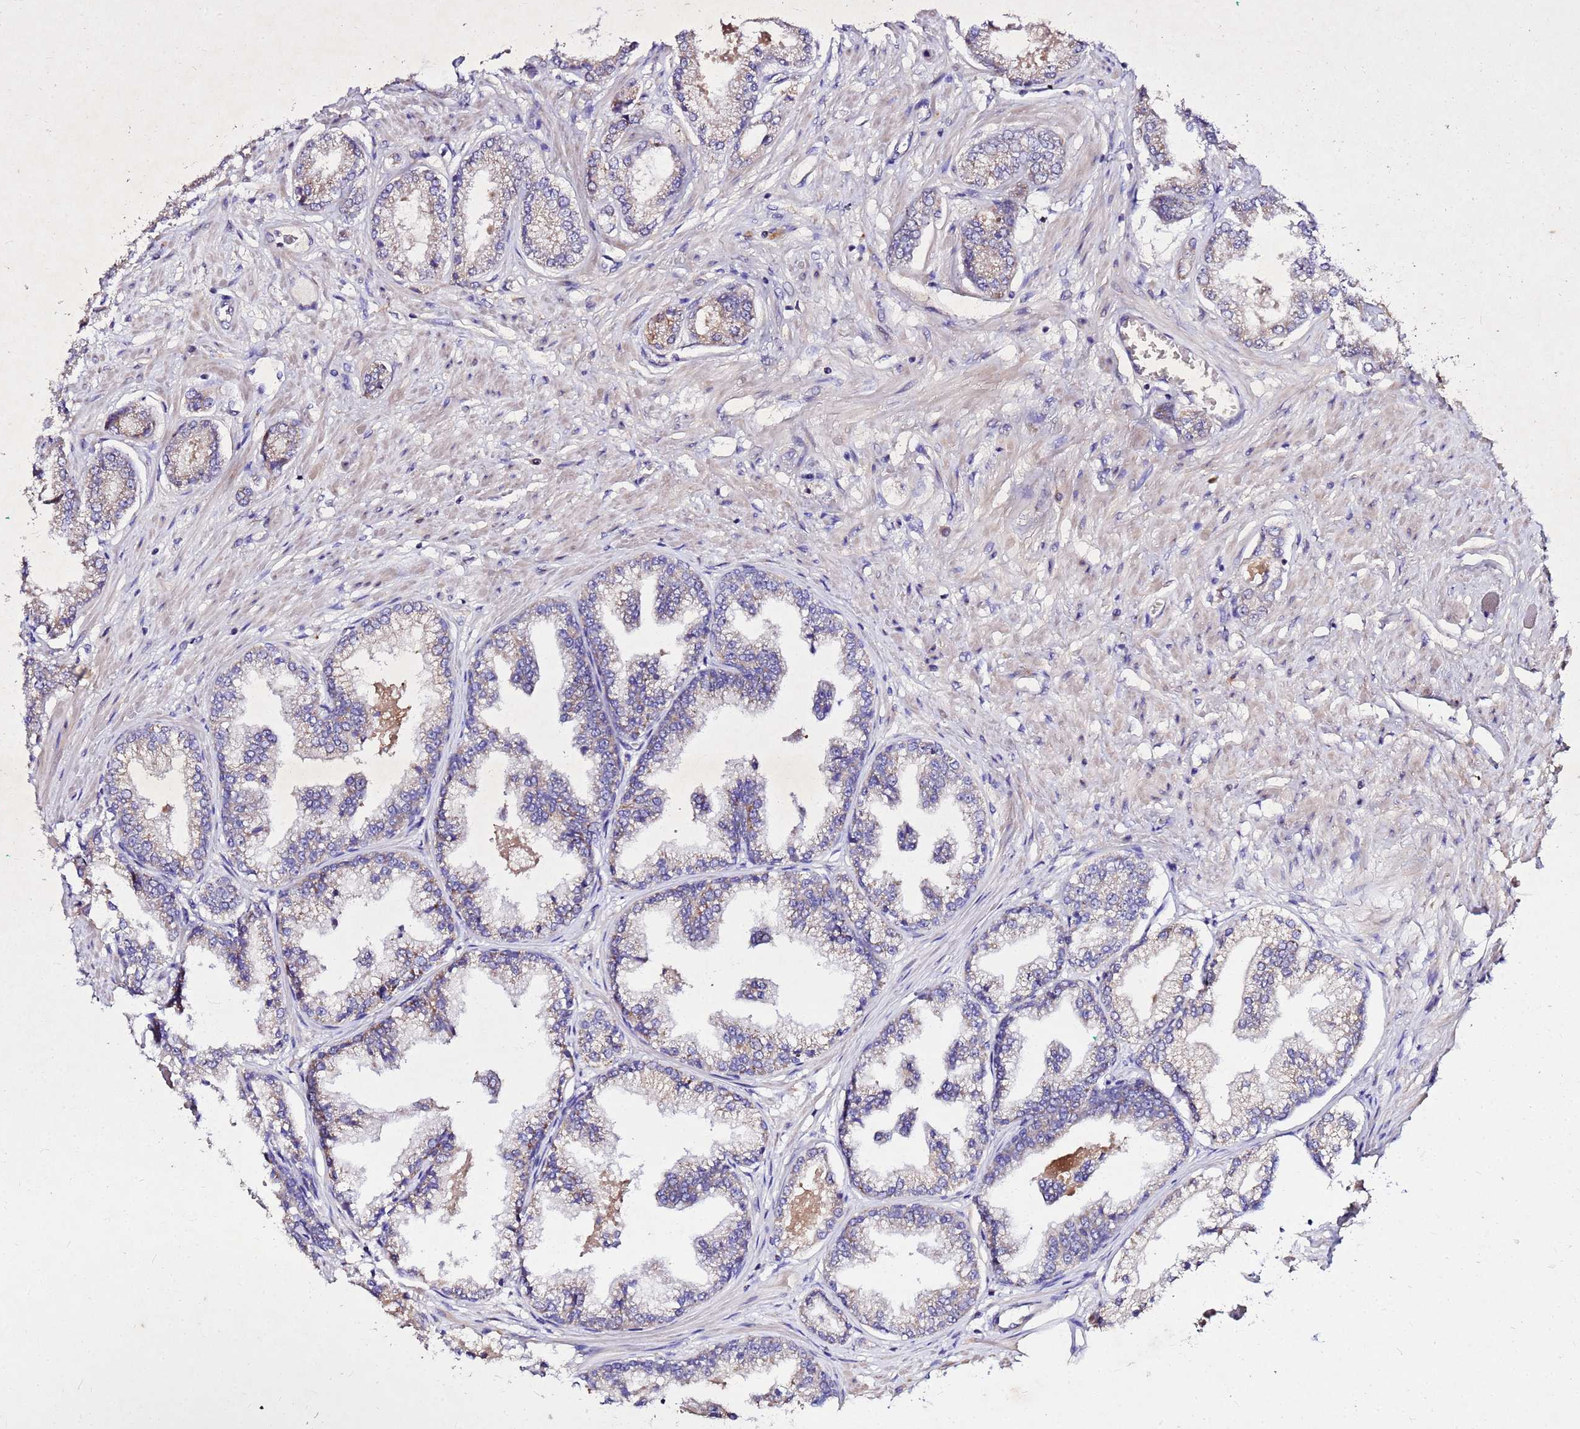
{"staining": {"intensity": "weak", "quantity": "25%-75%", "location": "cytoplasmic/membranous"}, "tissue": "prostate cancer", "cell_type": "Tumor cells", "image_type": "cancer", "snomed": [{"axis": "morphology", "description": "Adenocarcinoma, Low grade"}, {"axis": "topography", "description": "Prostate"}], "caption": "Prostate cancer (low-grade adenocarcinoma) stained for a protein demonstrates weak cytoplasmic/membranous positivity in tumor cells. Immunohistochemistry (ihc) stains the protein of interest in brown and the nuclei are stained blue.", "gene": "COX14", "patient": {"sex": "male", "age": 63}}